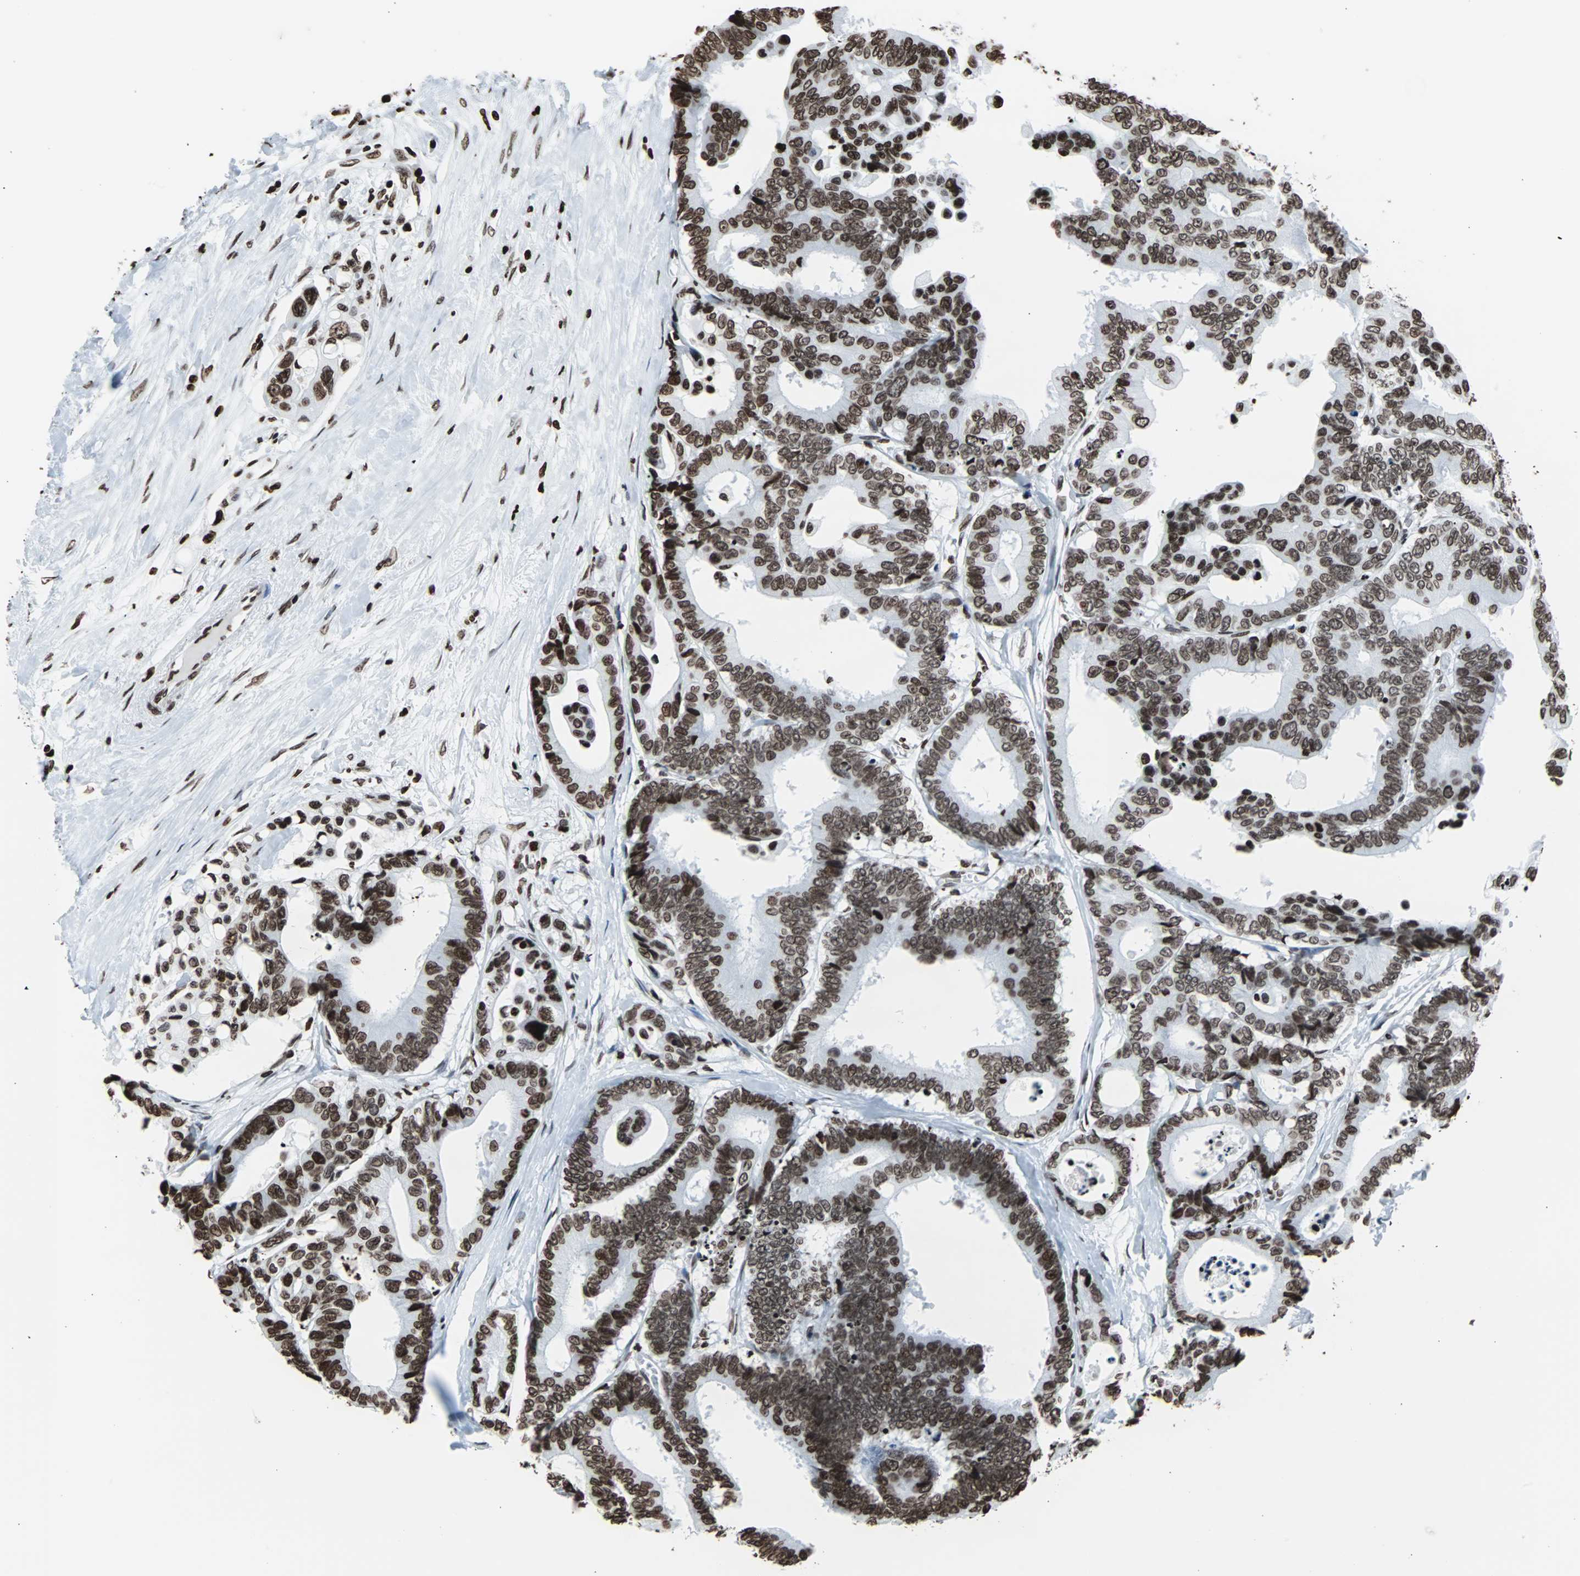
{"staining": {"intensity": "moderate", "quantity": ">75%", "location": "nuclear"}, "tissue": "colorectal cancer", "cell_type": "Tumor cells", "image_type": "cancer", "snomed": [{"axis": "morphology", "description": "Normal tissue, NOS"}, {"axis": "morphology", "description": "Adenocarcinoma, NOS"}, {"axis": "topography", "description": "Colon"}], "caption": "IHC histopathology image of neoplastic tissue: human colorectal cancer (adenocarcinoma) stained using immunohistochemistry (IHC) demonstrates medium levels of moderate protein expression localized specifically in the nuclear of tumor cells, appearing as a nuclear brown color.", "gene": "H2BC18", "patient": {"sex": "male", "age": 82}}